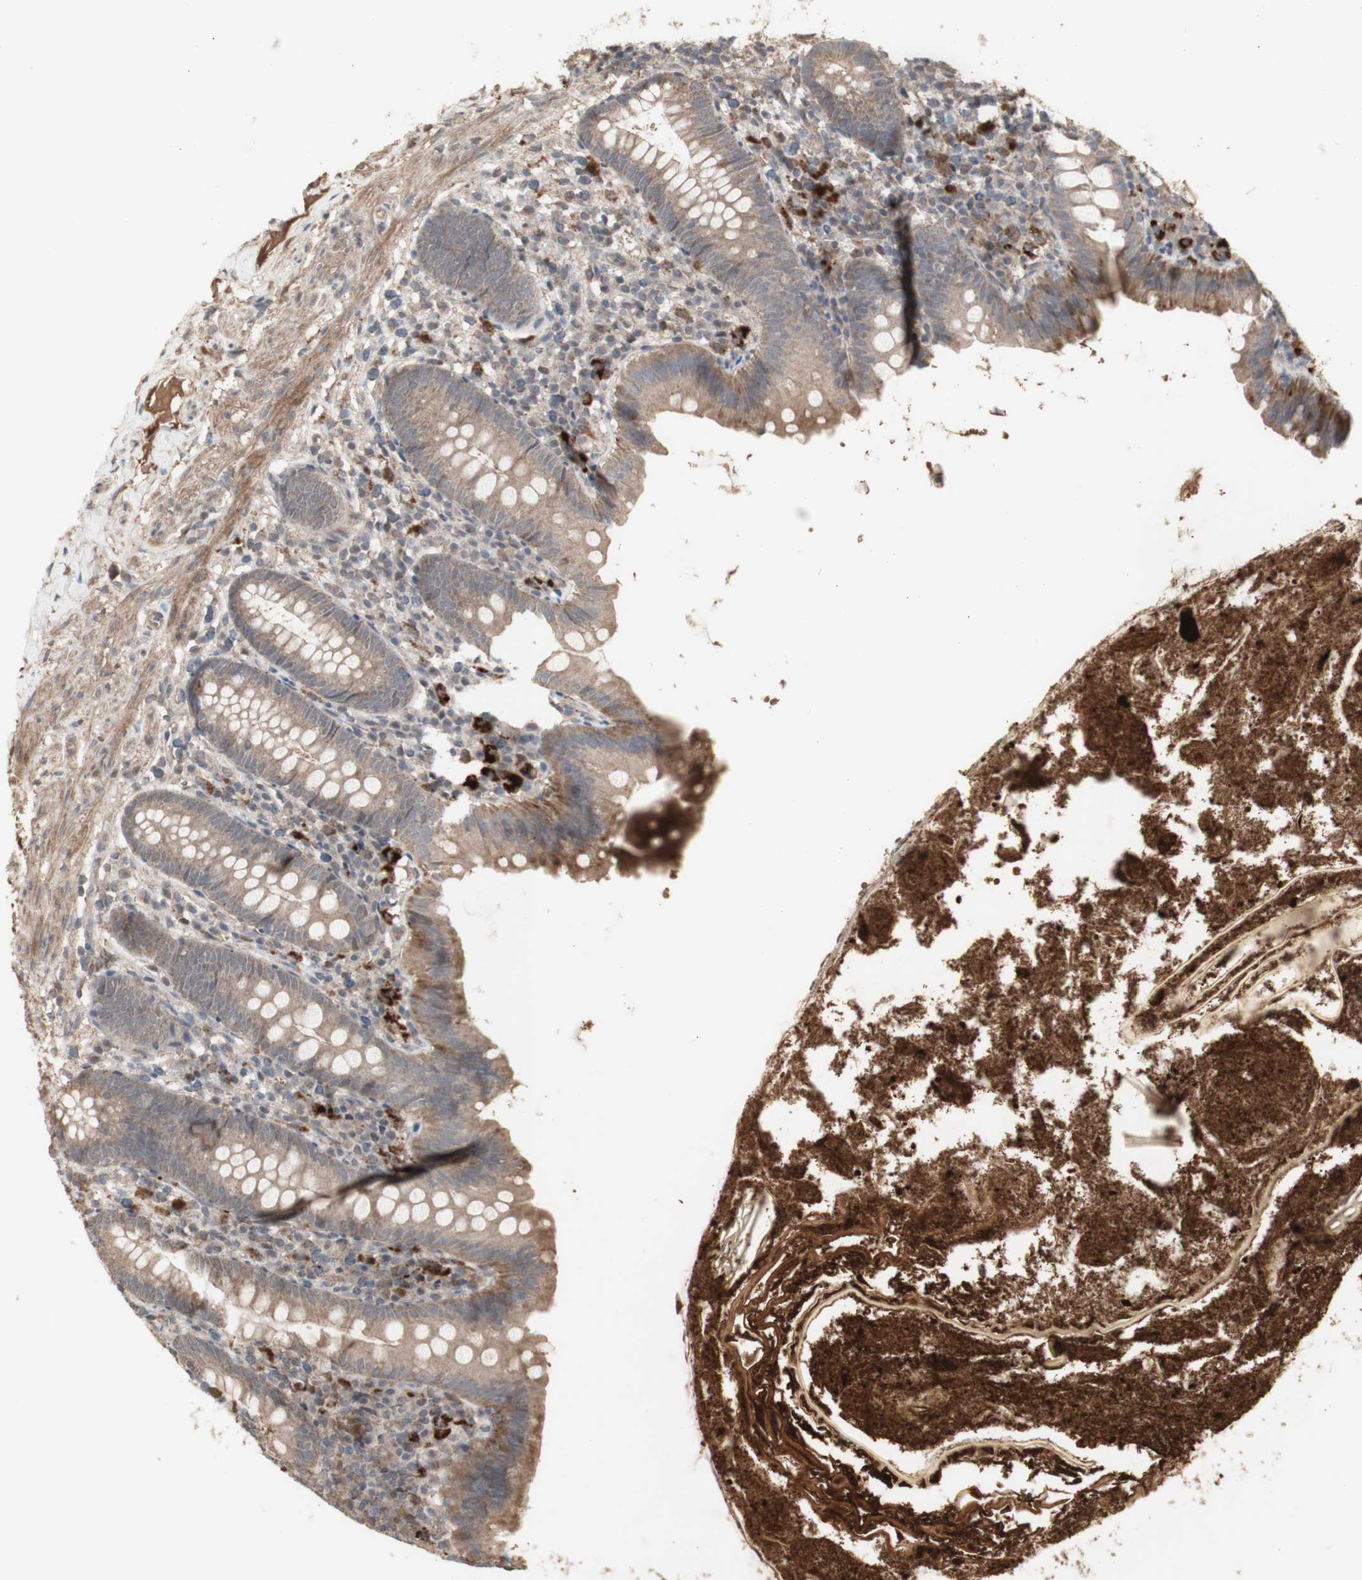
{"staining": {"intensity": "moderate", "quantity": "25%-75%", "location": "cytoplasmic/membranous"}, "tissue": "appendix", "cell_type": "Glandular cells", "image_type": "normal", "snomed": [{"axis": "morphology", "description": "Normal tissue, NOS"}, {"axis": "topography", "description": "Appendix"}], "caption": "High-magnification brightfield microscopy of benign appendix stained with DAB (3,3'-diaminobenzidine) (brown) and counterstained with hematoxylin (blue). glandular cells exhibit moderate cytoplasmic/membranous staining is seen in about25%-75% of cells. (brown staining indicates protein expression, while blue staining denotes nuclei).", "gene": "ALOX12", "patient": {"sex": "male", "age": 52}}